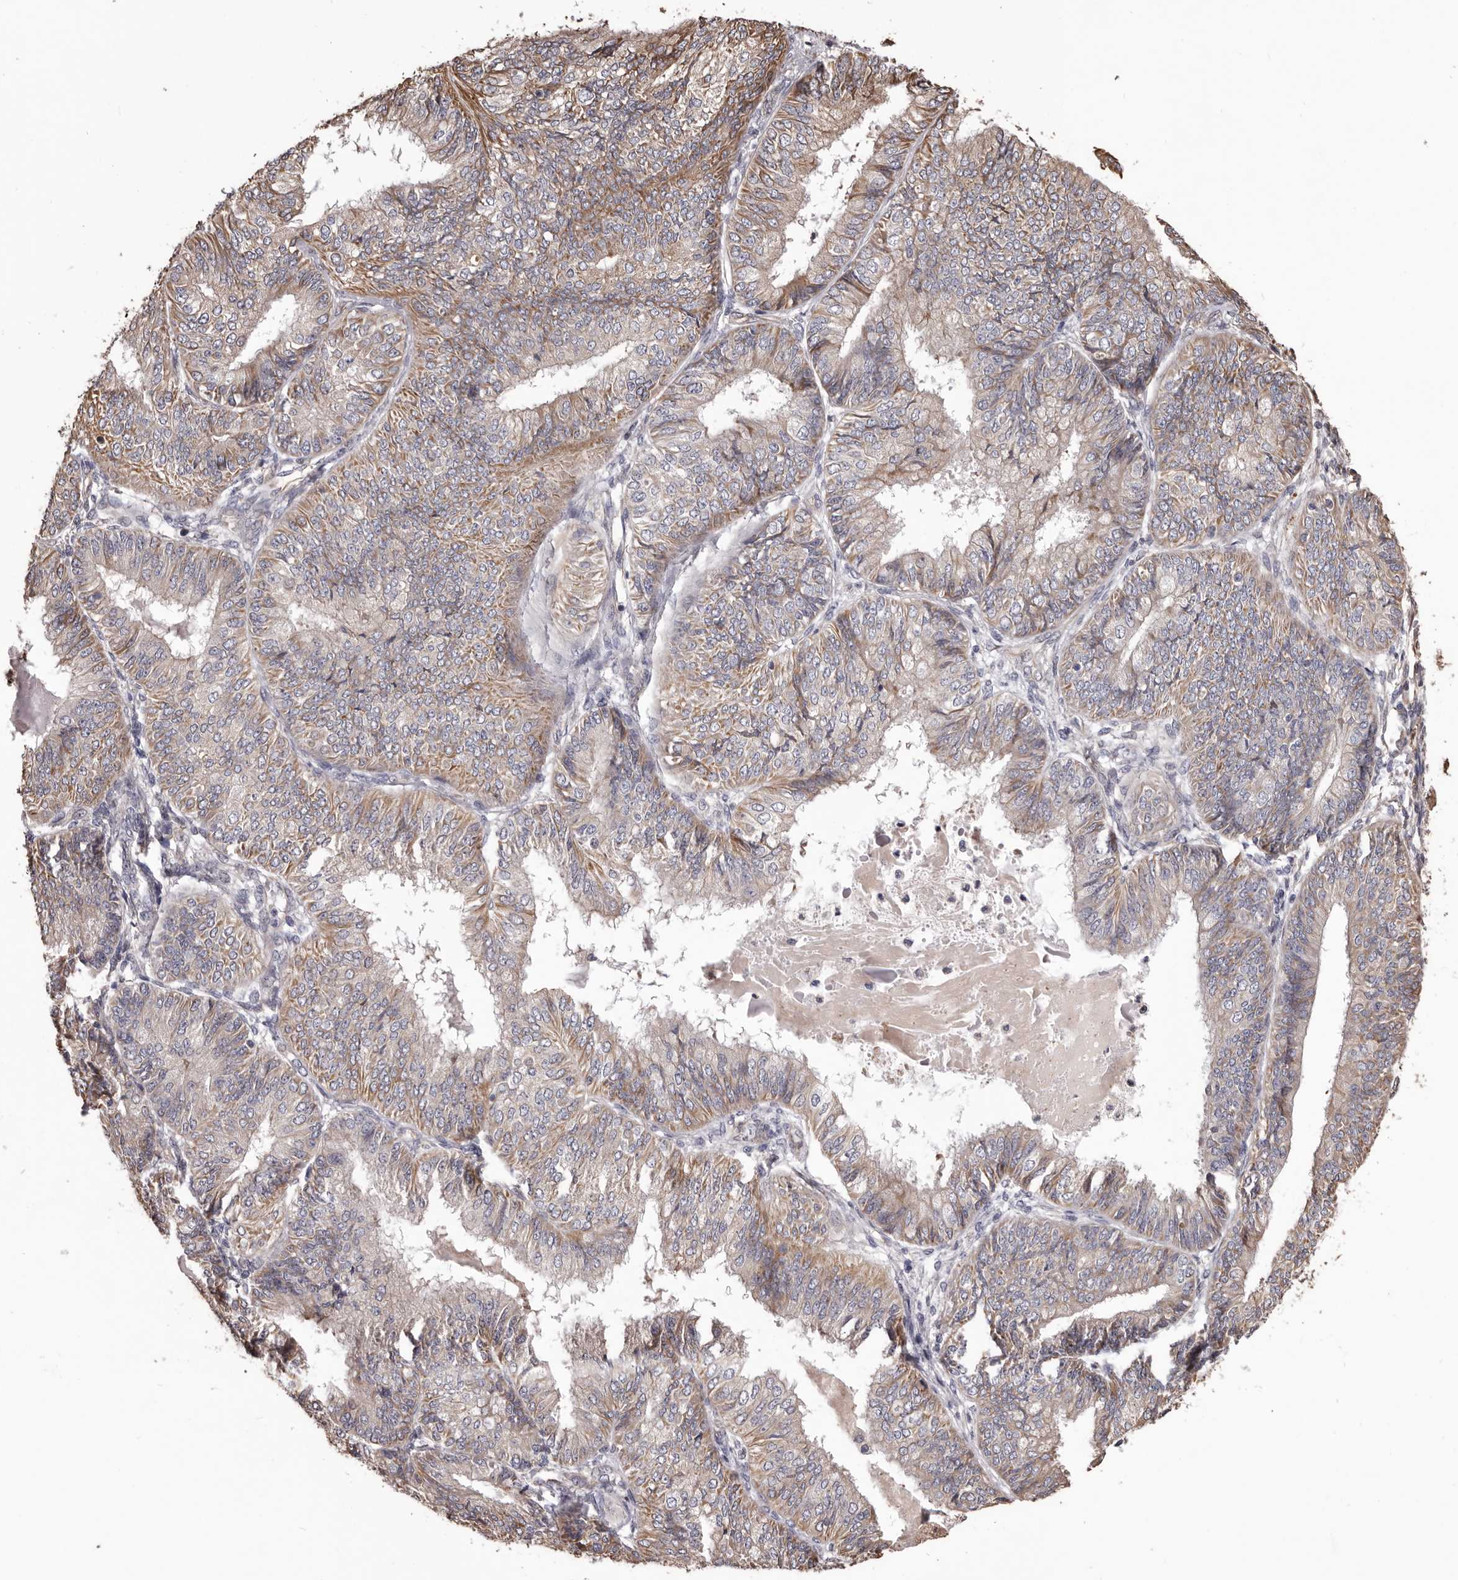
{"staining": {"intensity": "moderate", "quantity": "25%-75%", "location": "cytoplasmic/membranous"}, "tissue": "endometrial cancer", "cell_type": "Tumor cells", "image_type": "cancer", "snomed": [{"axis": "morphology", "description": "Adenocarcinoma, NOS"}, {"axis": "topography", "description": "Endometrium"}], "caption": "Tumor cells exhibit moderate cytoplasmic/membranous staining in approximately 25%-75% of cells in endometrial cancer.", "gene": "CEP104", "patient": {"sex": "female", "age": 58}}